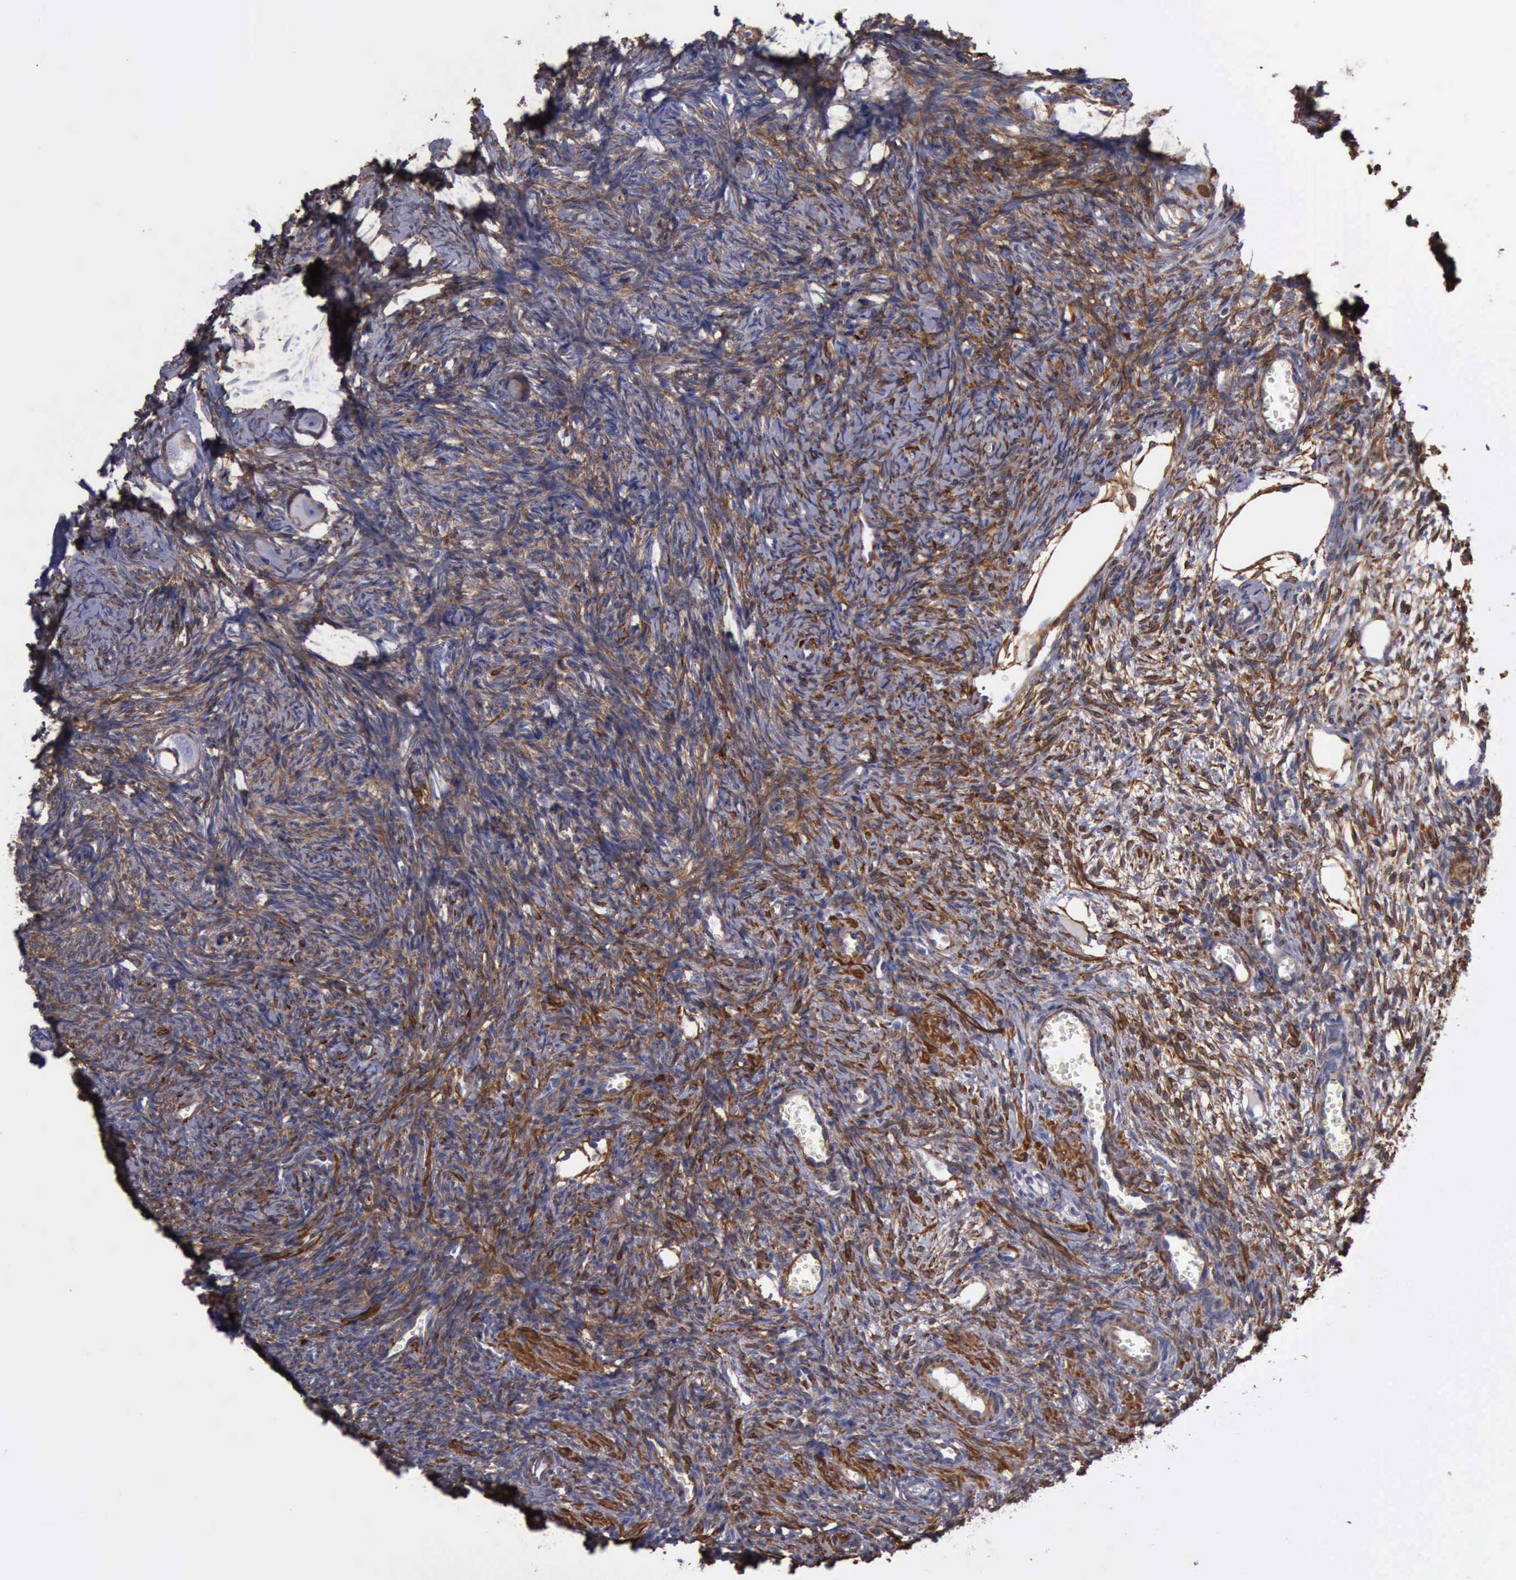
{"staining": {"intensity": "negative", "quantity": "none", "location": "none"}, "tissue": "ovary", "cell_type": "Follicle cells", "image_type": "normal", "snomed": [{"axis": "morphology", "description": "Normal tissue, NOS"}, {"axis": "topography", "description": "Ovary"}], "caption": "Follicle cells are negative for brown protein staining in benign ovary. The staining is performed using DAB (3,3'-diaminobenzidine) brown chromogen with nuclei counter-stained in using hematoxylin.", "gene": "FLNA", "patient": {"sex": "female", "age": 27}}